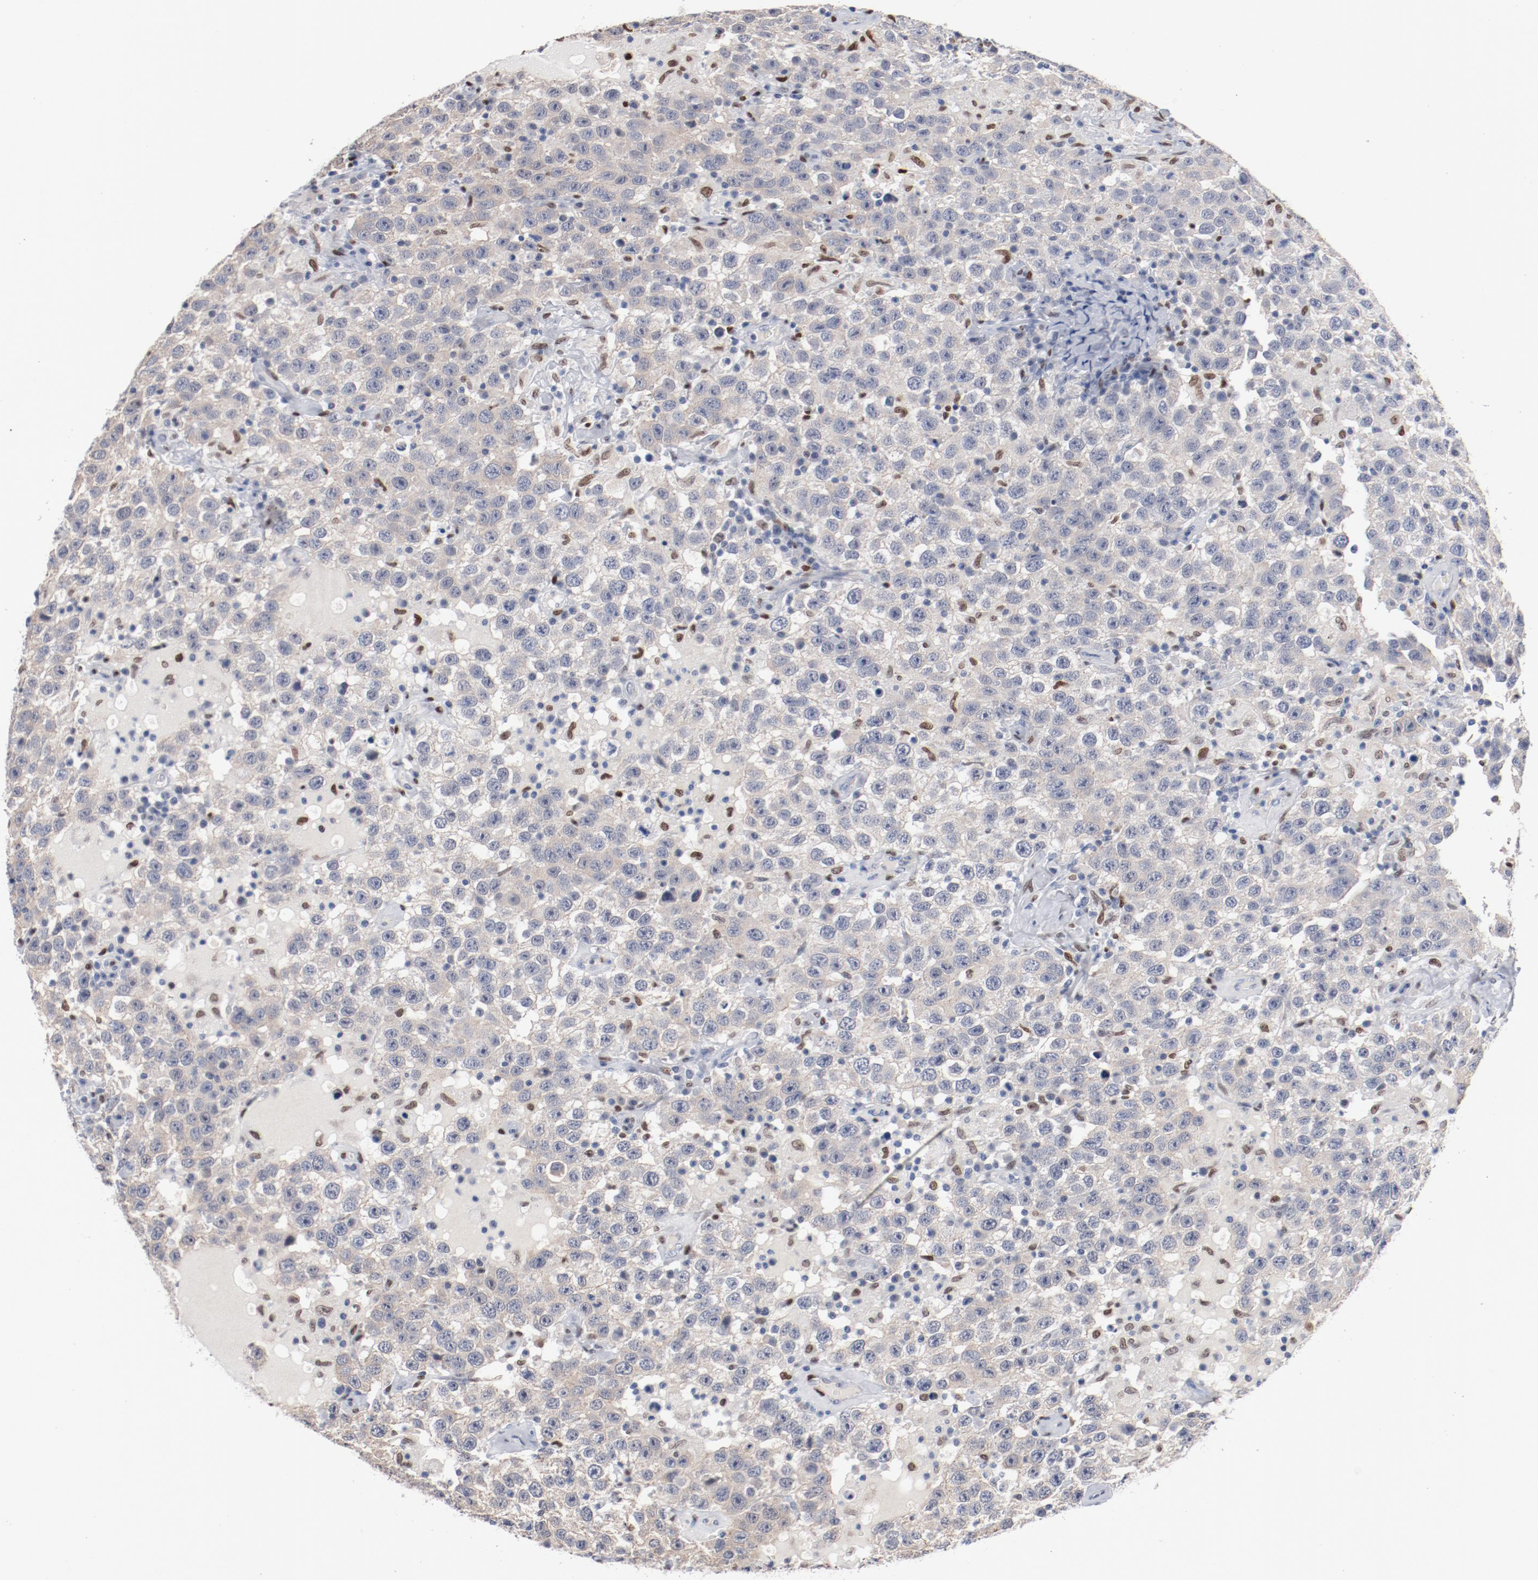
{"staining": {"intensity": "negative", "quantity": "none", "location": "none"}, "tissue": "testis cancer", "cell_type": "Tumor cells", "image_type": "cancer", "snomed": [{"axis": "morphology", "description": "Seminoma, NOS"}, {"axis": "topography", "description": "Testis"}], "caption": "Immunohistochemistry of seminoma (testis) displays no positivity in tumor cells.", "gene": "ZEB2", "patient": {"sex": "male", "age": 41}}